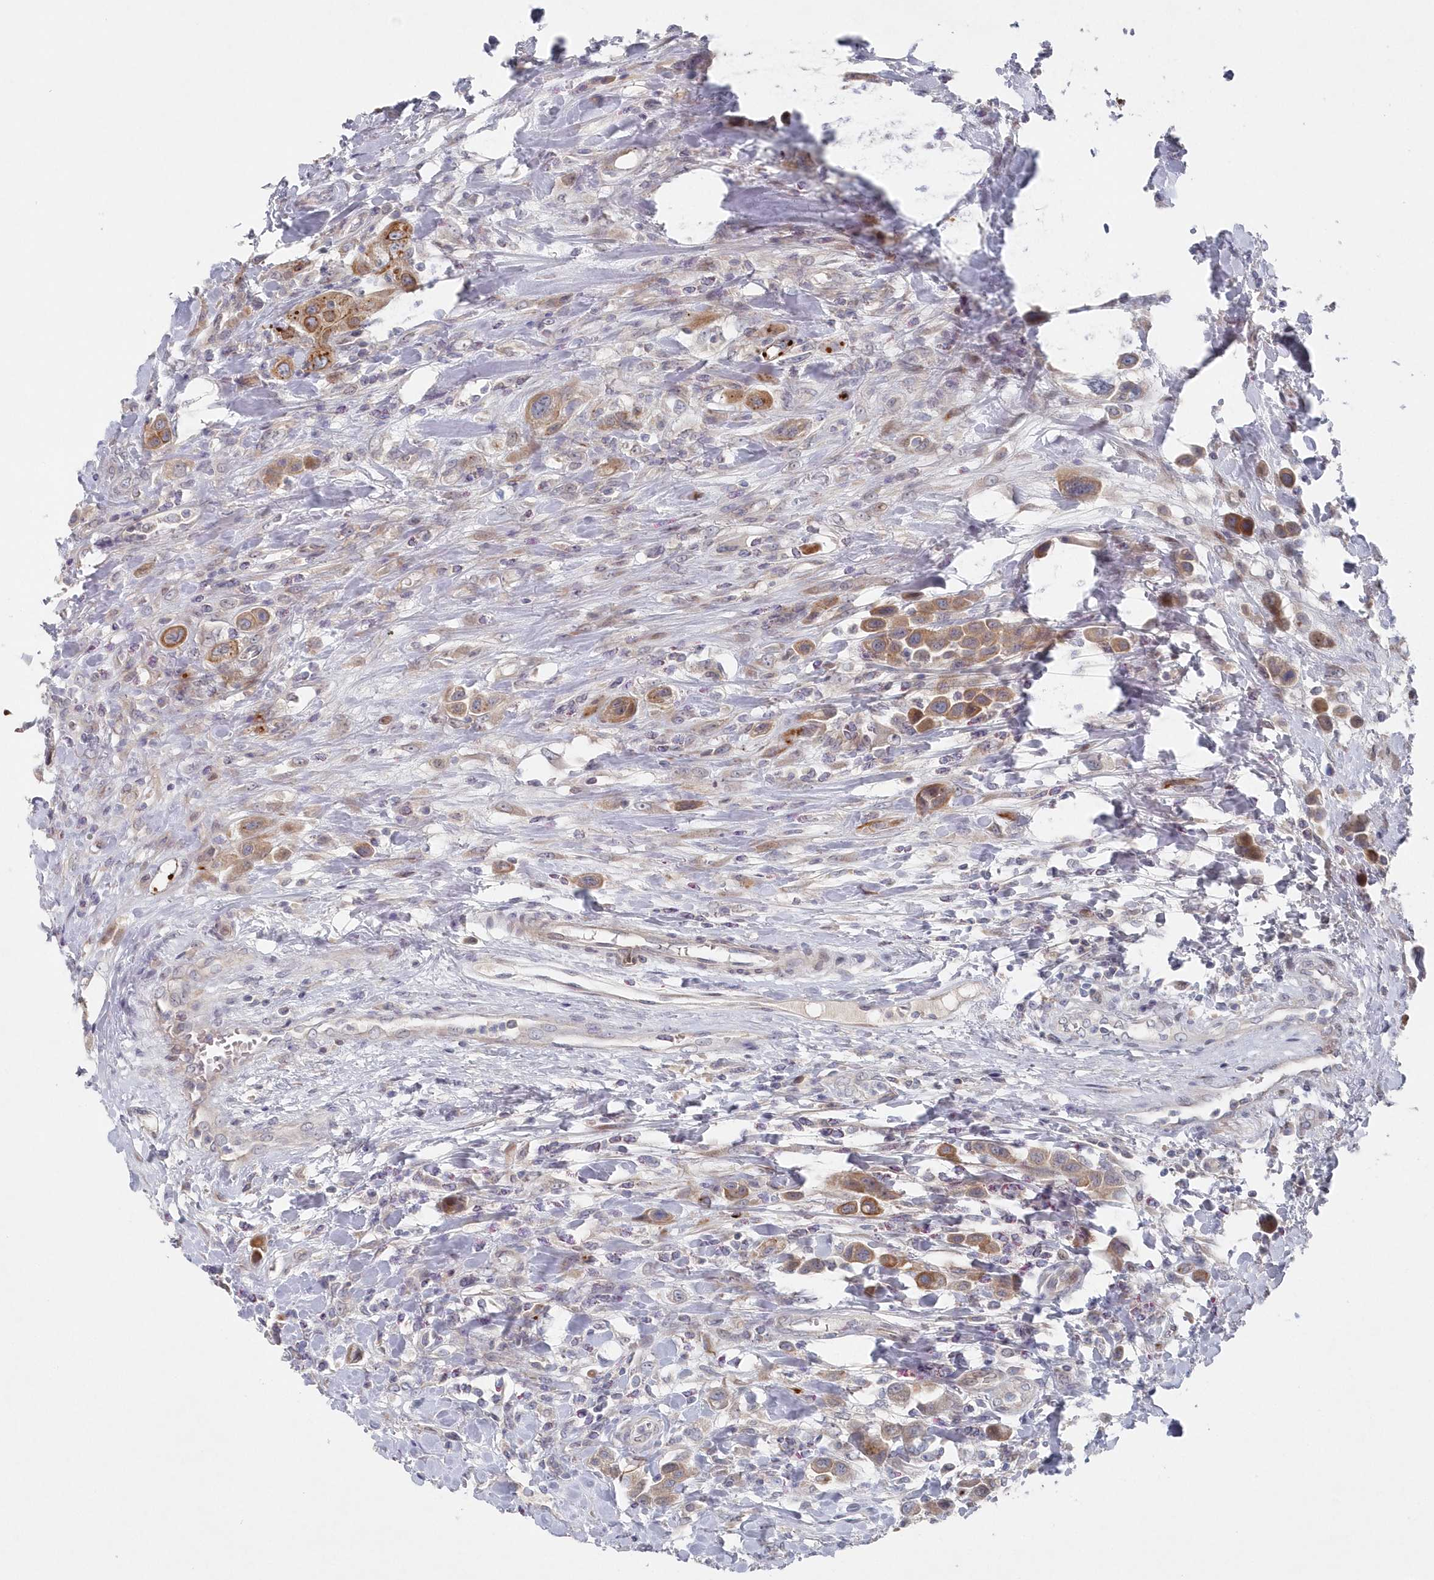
{"staining": {"intensity": "moderate", "quantity": ">75%", "location": "cytoplasmic/membranous"}, "tissue": "urothelial cancer", "cell_type": "Tumor cells", "image_type": "cancer", "snomed": [{"axis": "morphology", "description": "Urothelial carcinoma, High grade"}, {"axis": "topography", "description": "Urinary bladder"}], "caption": "Moderate cytoplasmic/membranous expression for a protein is present in about >75% of tumor cells of urothelial cancer using immunohistochemistry (IHC).", "gene": "KIAA1586", "patient": {"sex": "male", "age": 50}}